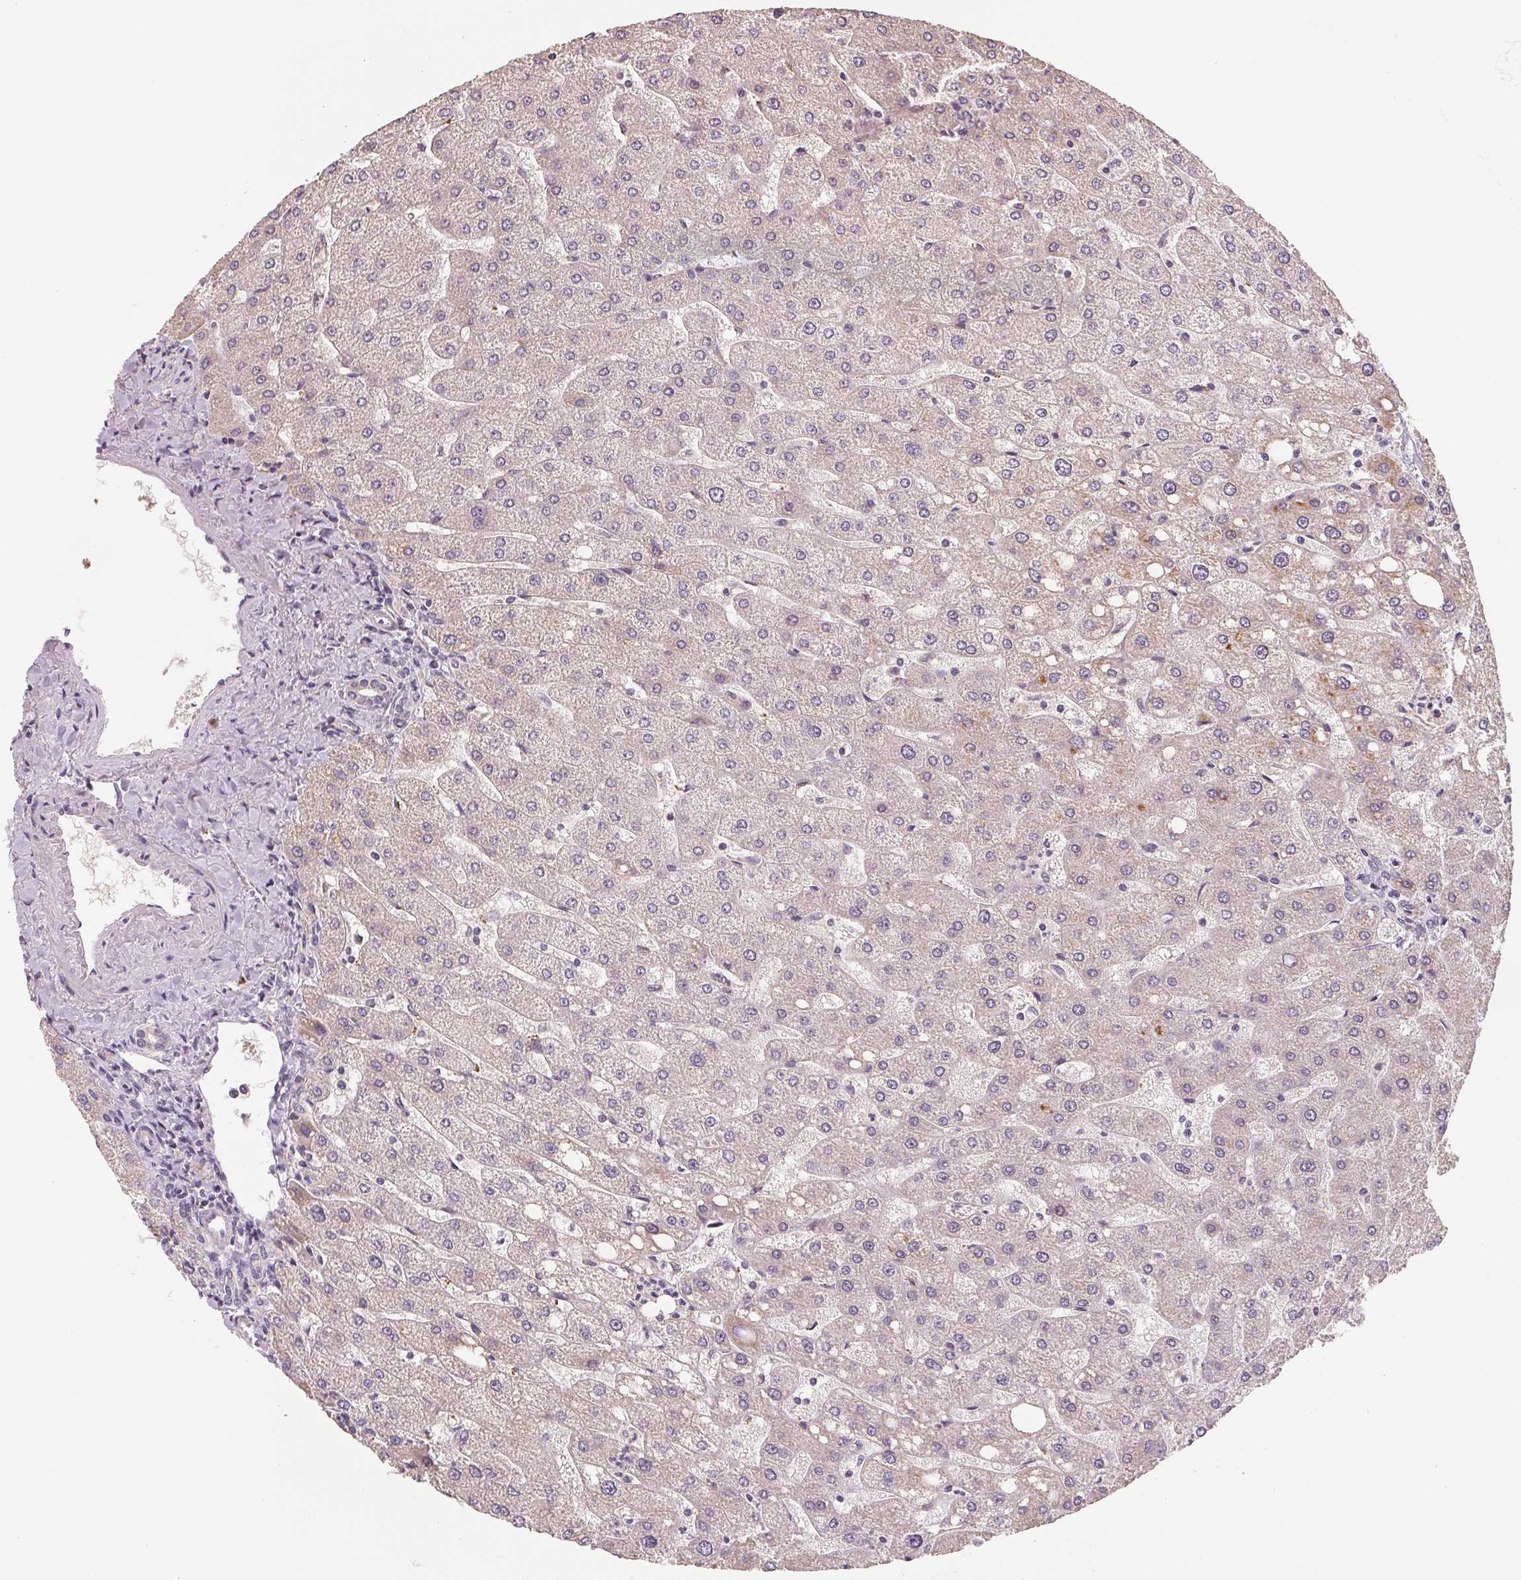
{"staining": {"intensity": "moderate", "quantity": "<25%", "location": "cytoplasmic/membranous"}, "tissue": "liver", "cell_type": "Cholangiocytes", "image_type": "normal", "snomed": [{"axis": "morphology", "description": "Normal tissue, NOS"}, {"axis": "topography", "description": "Liver"}], "caption": "Moderate cytoplasmic/membranous protein staining is appreciated in approximately <25% of cholangiocytes in liver. (brown staining indicates protein expression, while blue staining denotes nuclei).", "gene": "AQP8", "patient": {"sex": "male", "age": 67}}